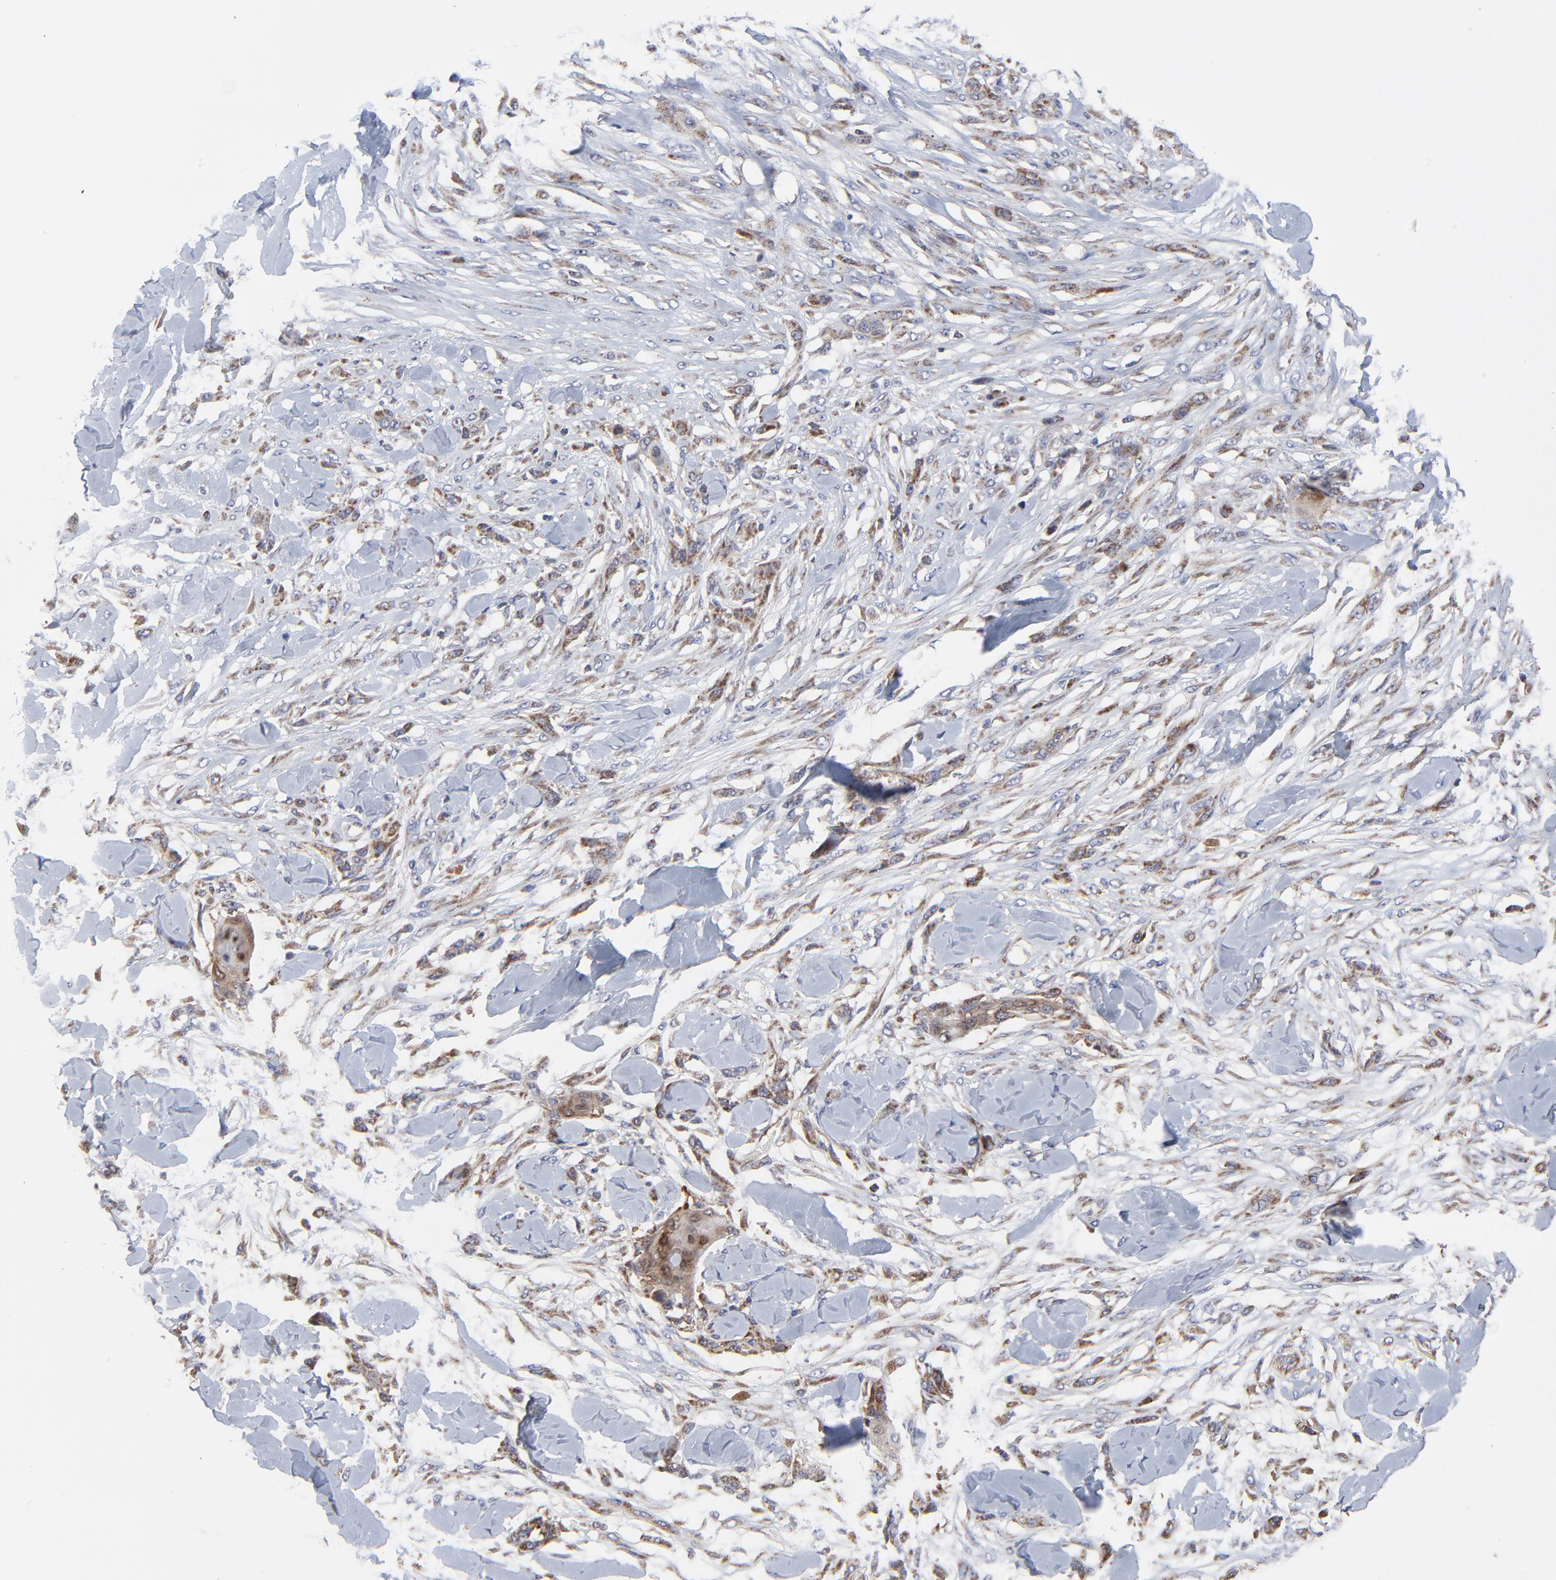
{"staining": {"intensity": "weak", "quantity": "25%-75%", "location": "cytoplasmic/membranous"}, "tissue": "skin cancer", "cell_type": "Tumor cells", "image_type": "cancer", "snomed": [{"axis": "morphology", "description": "Squamous cell carcinoma, NOS"}, {"axis": "topography", "description": "Skin"}], "caption": "Immunohistochemical staining of human squamous cell carcinoma (skin) shows weak cytoplasmic/membranous protein positivity in about 25%-75% of tumor cells.", "gene": "ZNF550", "patient": {"sex": "female", "age": 59}}